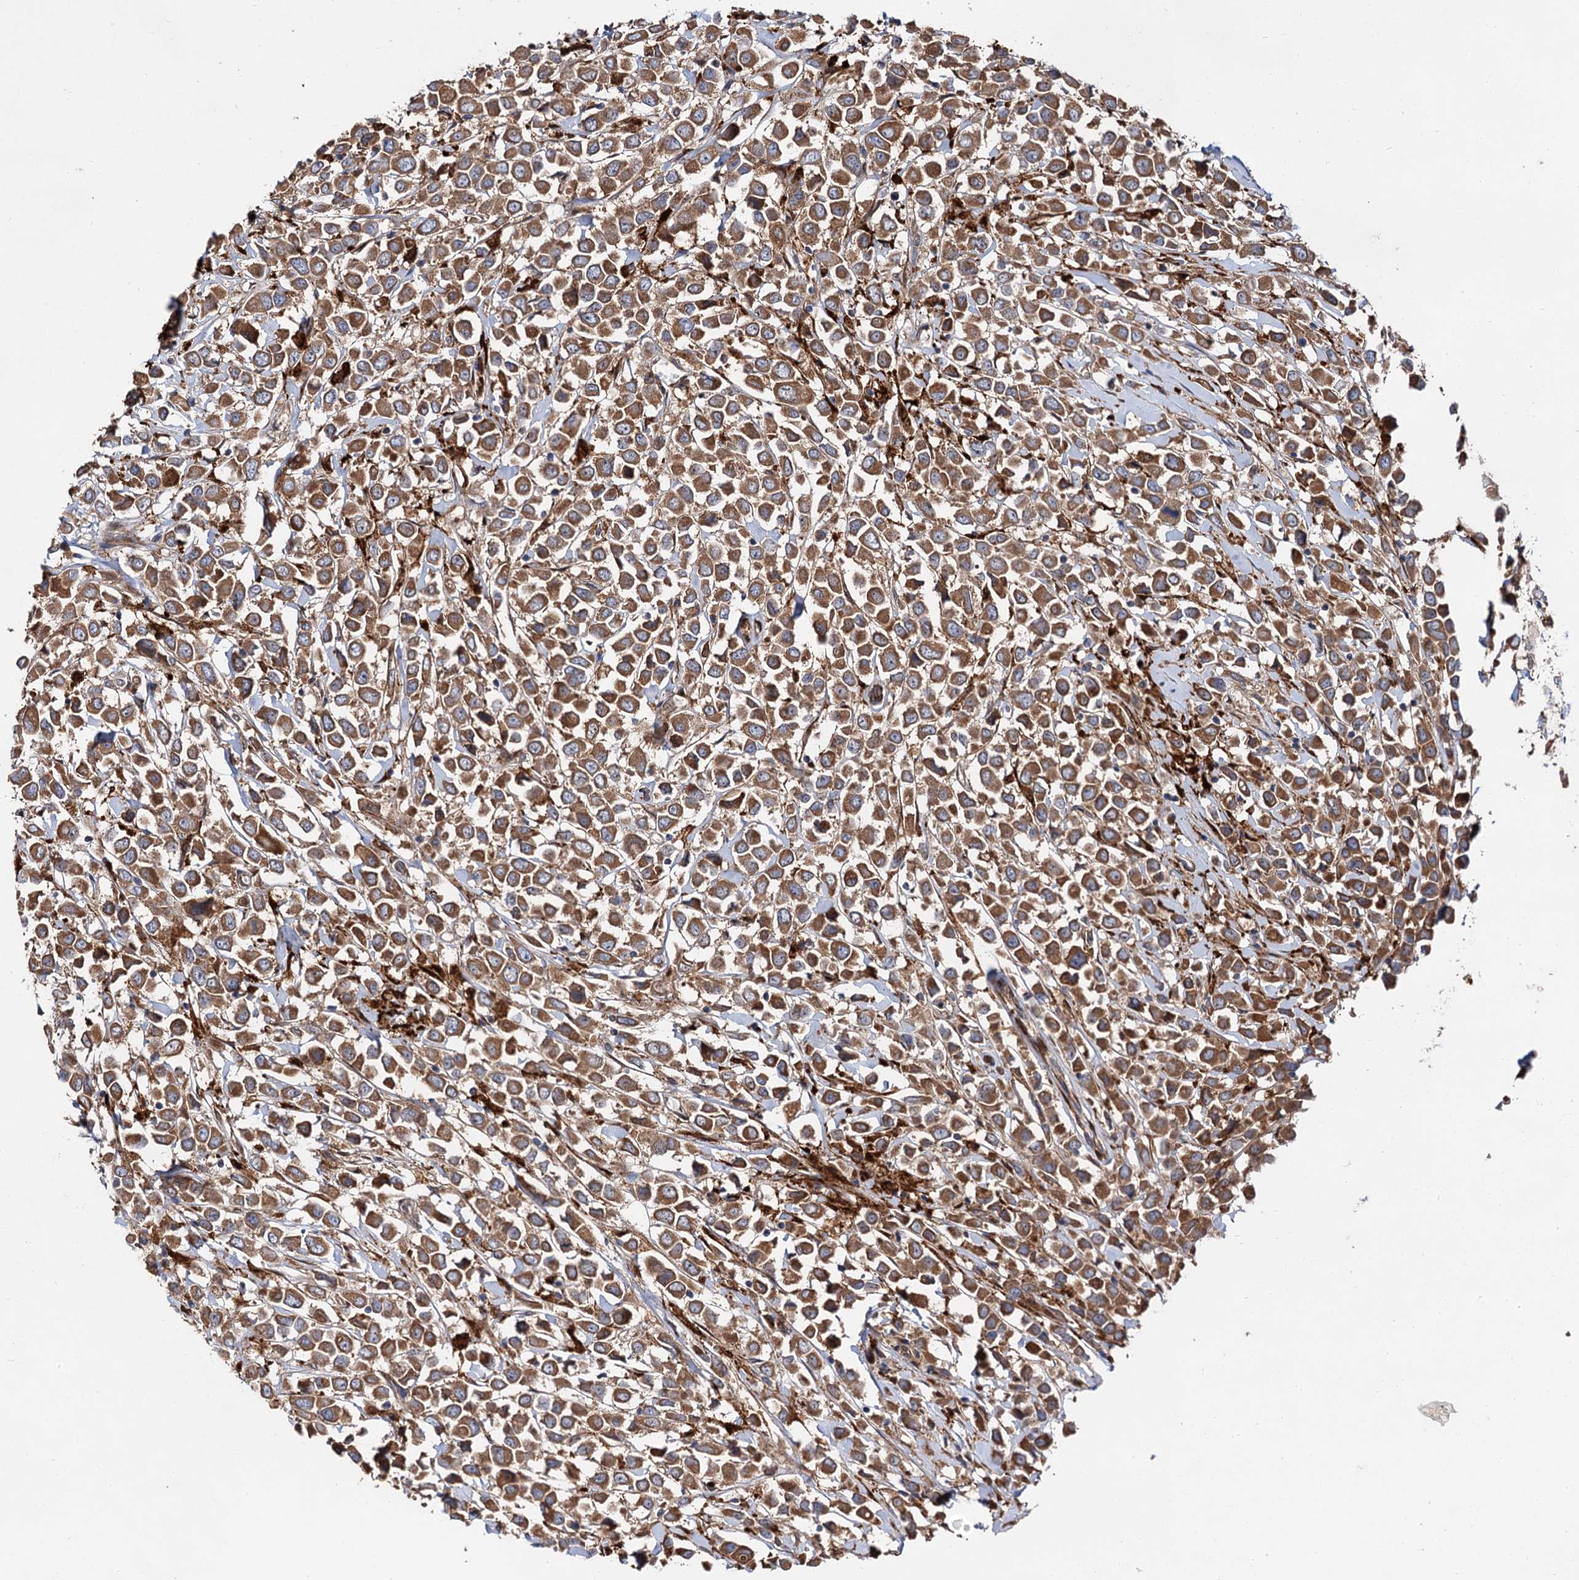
{"staining": {"intensity": "moderate", "quantity": ">75%", "location": "cytoplasmic/membranous"}, "tissue": "breast cancer", "cell_type": "Tumor cells", "image_type": "cancer", "snomed": [{"axis": "morphology", "description": "Duct carcinoma"}, {"axis": "topography", "description": "Breast"}], "caption": "Breast infiltrating ductal carcinoma stained for a protein demonstrates moderate cytoplasmic/membranous positivity in tumor cells.", "gene": "NAA25", "patient": {"sex": "female", "age": 61}}